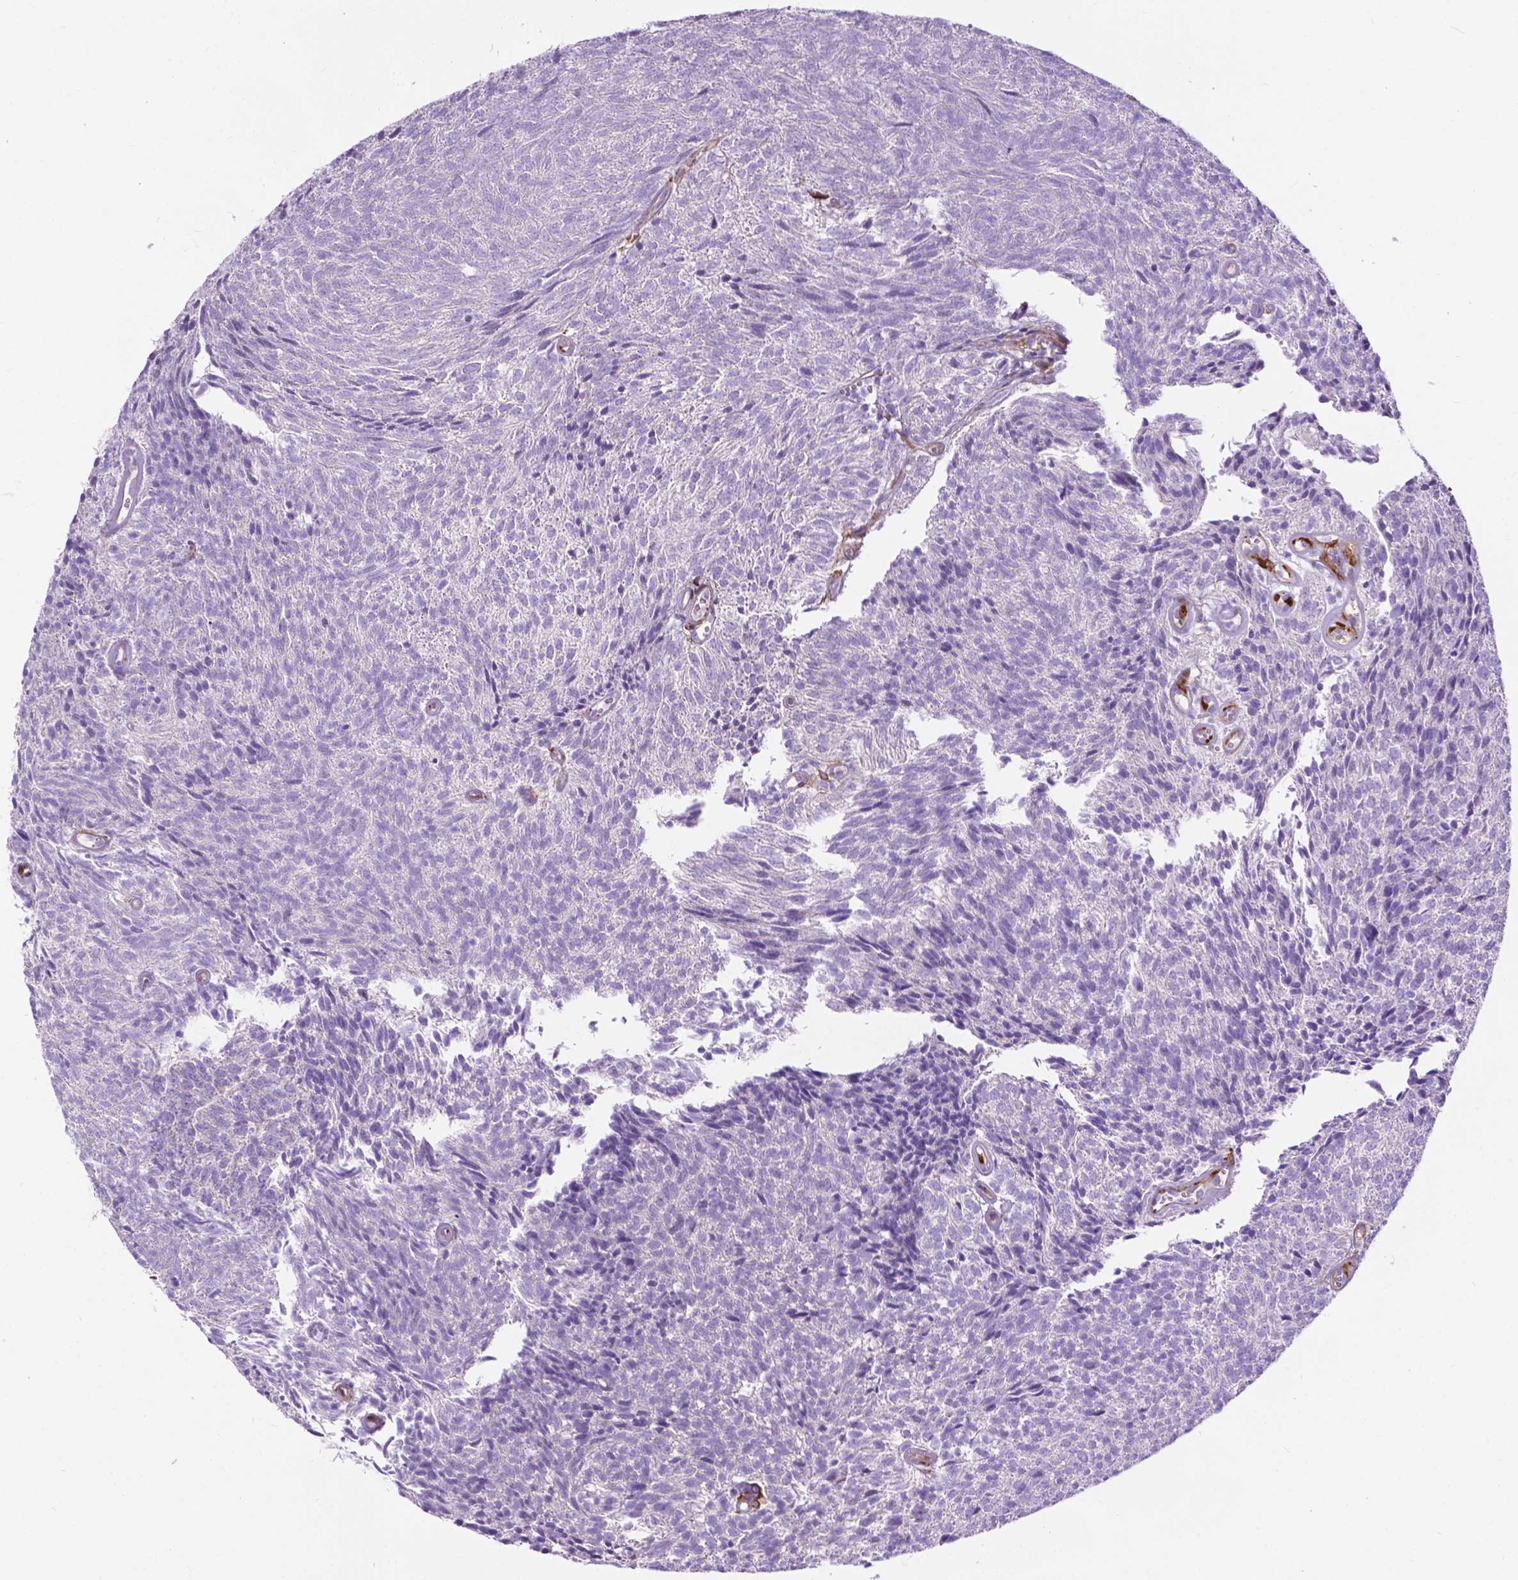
{"staining": {"intensity": "negative", "quantity": "none", "location": "none"}, "tissue": "urothelial cancer", "cell_type": "Tumor cells", "image_type": "cancer", "snomed": [{"axis": "morphology", "description": "Urothelial carcinoma, Low grade"}, {"axis": "topography", "description": "Urinary bladder"}], "caption": "This is an IHC histopathology image of urothelial carcinoma (low-grade). There is no staining in tumor cells.", "gene": "PCDHA12", "patient": {"sex": "male", "age": 77}}